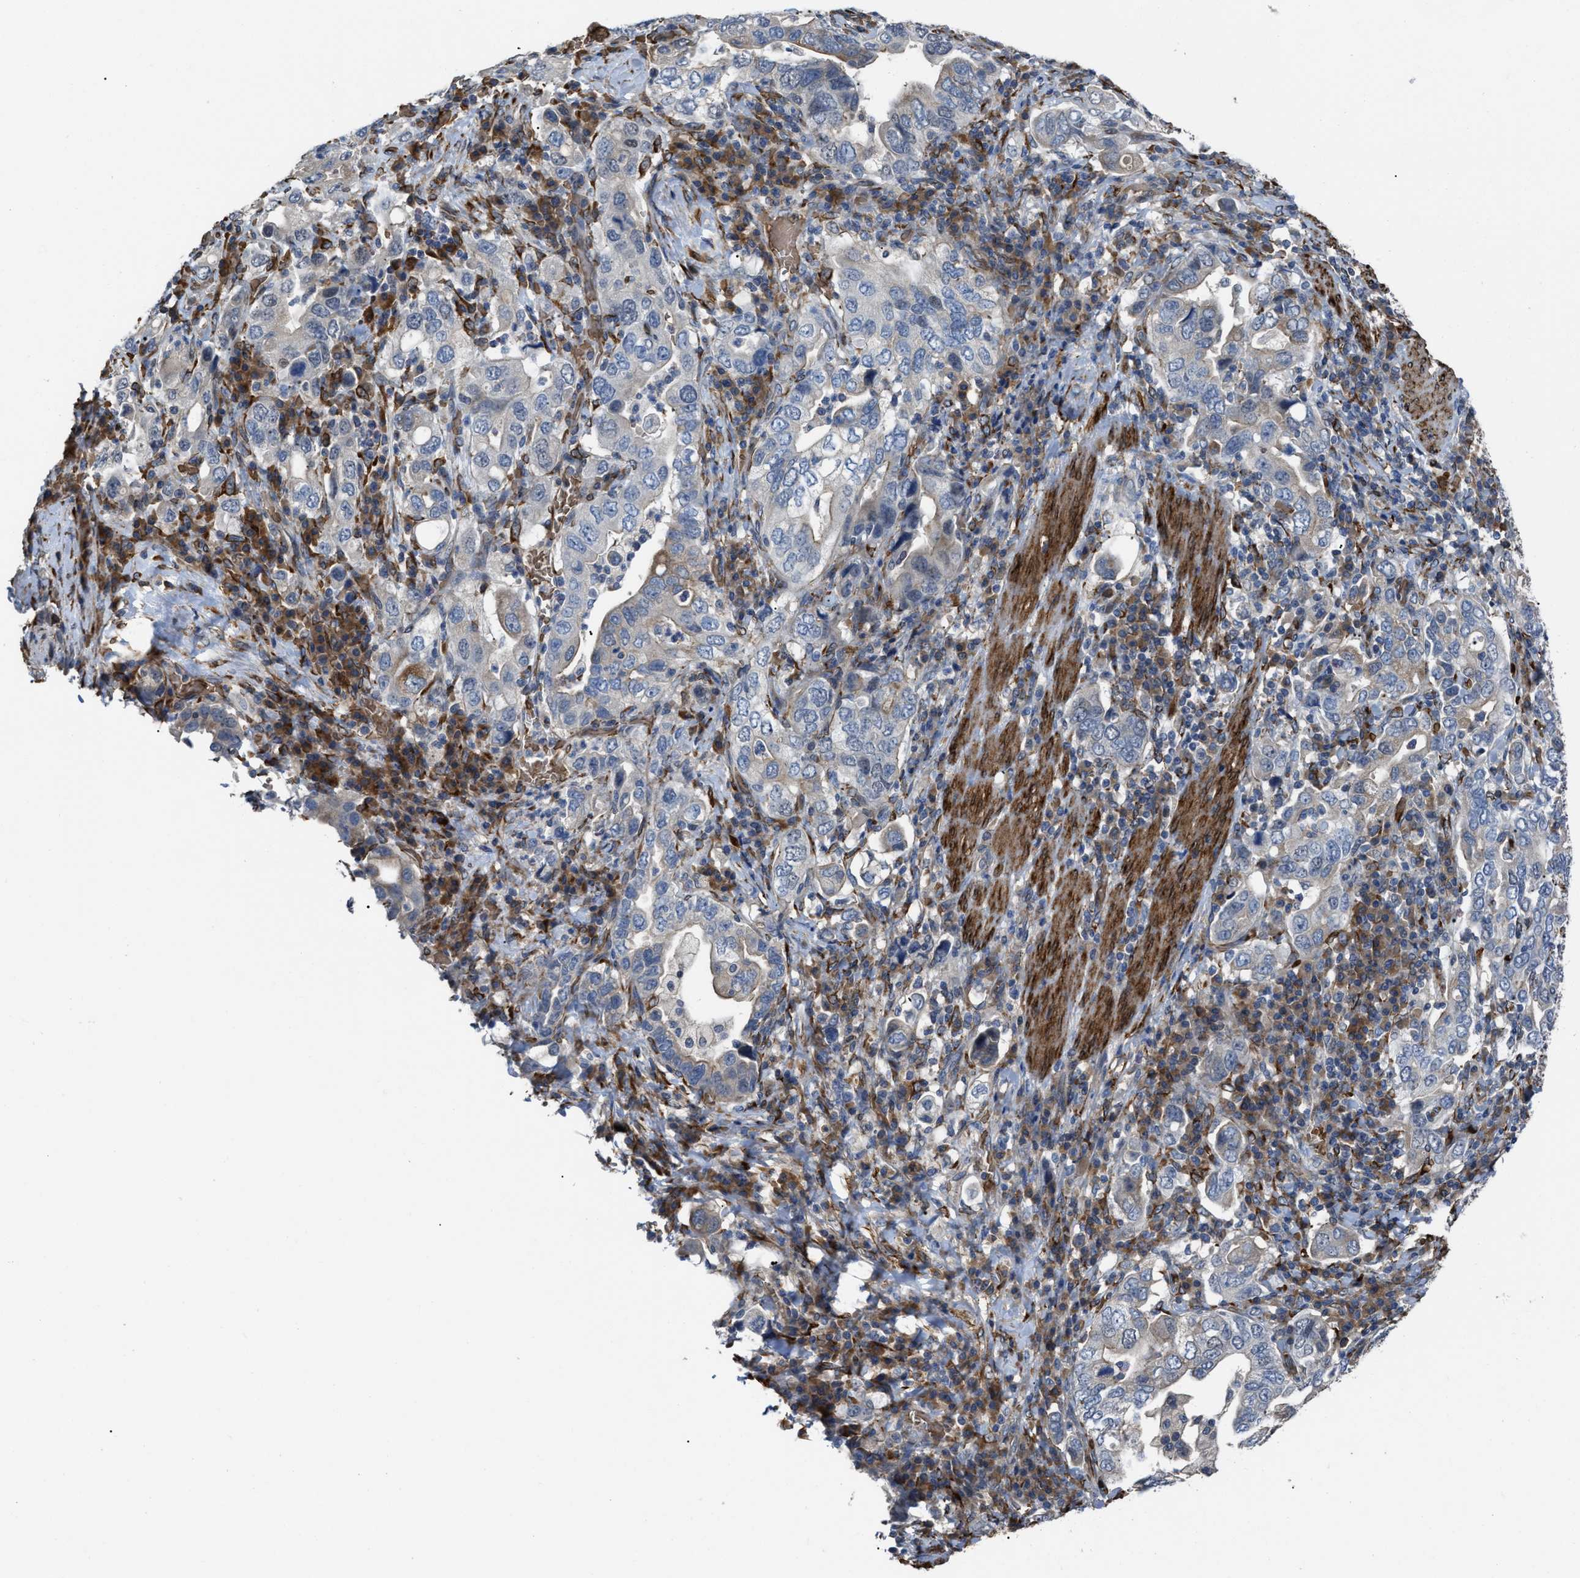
{"staining": {"intensity": "weak", "quantity": "<25%", "location": "cytoplasmic/membranous"}, "tissue": "stomach cancer", "cell_type": "Tumor cells", "image_type": "cancer", "snomed": [{"axis": "morphology", "description": "Adenocarcinoma, NOS"}, {"axis": "topography", "description": "Stomach, upper"}], "caption": "High magnification brightfield microscopy of stomach adenocarcinoma stained with DAB (brown) and counterstained with hematoxylin (blue): tumor cells show no significant positivity.", "gene": "SELENOM", "patient": {"sex": "male", "age": 62}}